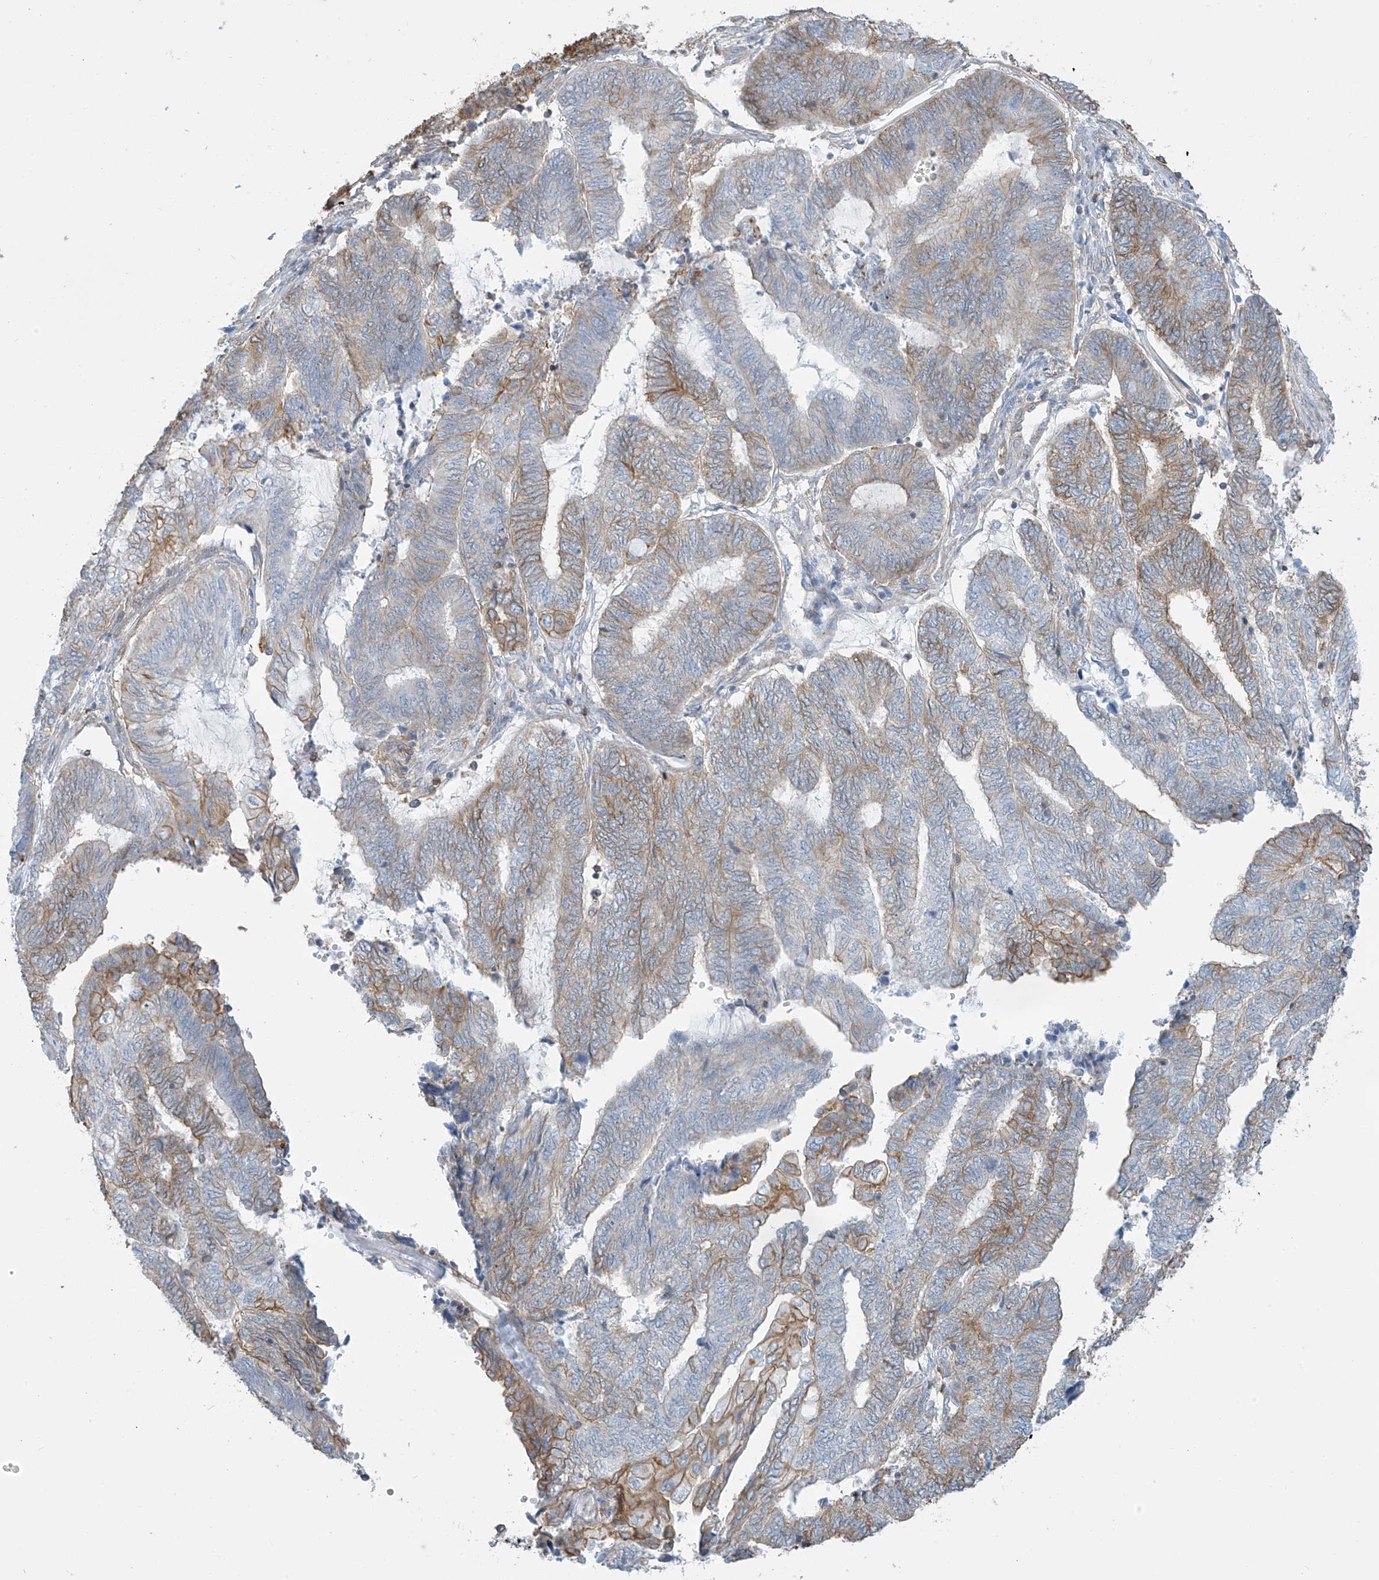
{"staining": {"intensity": "moderate", "quantity": "25%-75%", "location": "cytoplasmic/membranous"}, "tissue": "endometrial cancer", "cell_type": "Tumor cells", "image_type": "cancer", "snomed": [{"axis": "morphology", "description": "Adenocarcinoma, NOS"}, {"axis": "topography", "description": "Uterus"}, {"axis": "topography", "description": "Endometrium"}], "caption": "Immunohistochemical staining of human endometrial adenocarcinoma demonstrates medium levels of moderate cytoplasmic/membranous protein staining in approximately 25%-75% of tumor cells.", "gene": "ZNF846", "patient": {"sex": "female", "age": 70}}